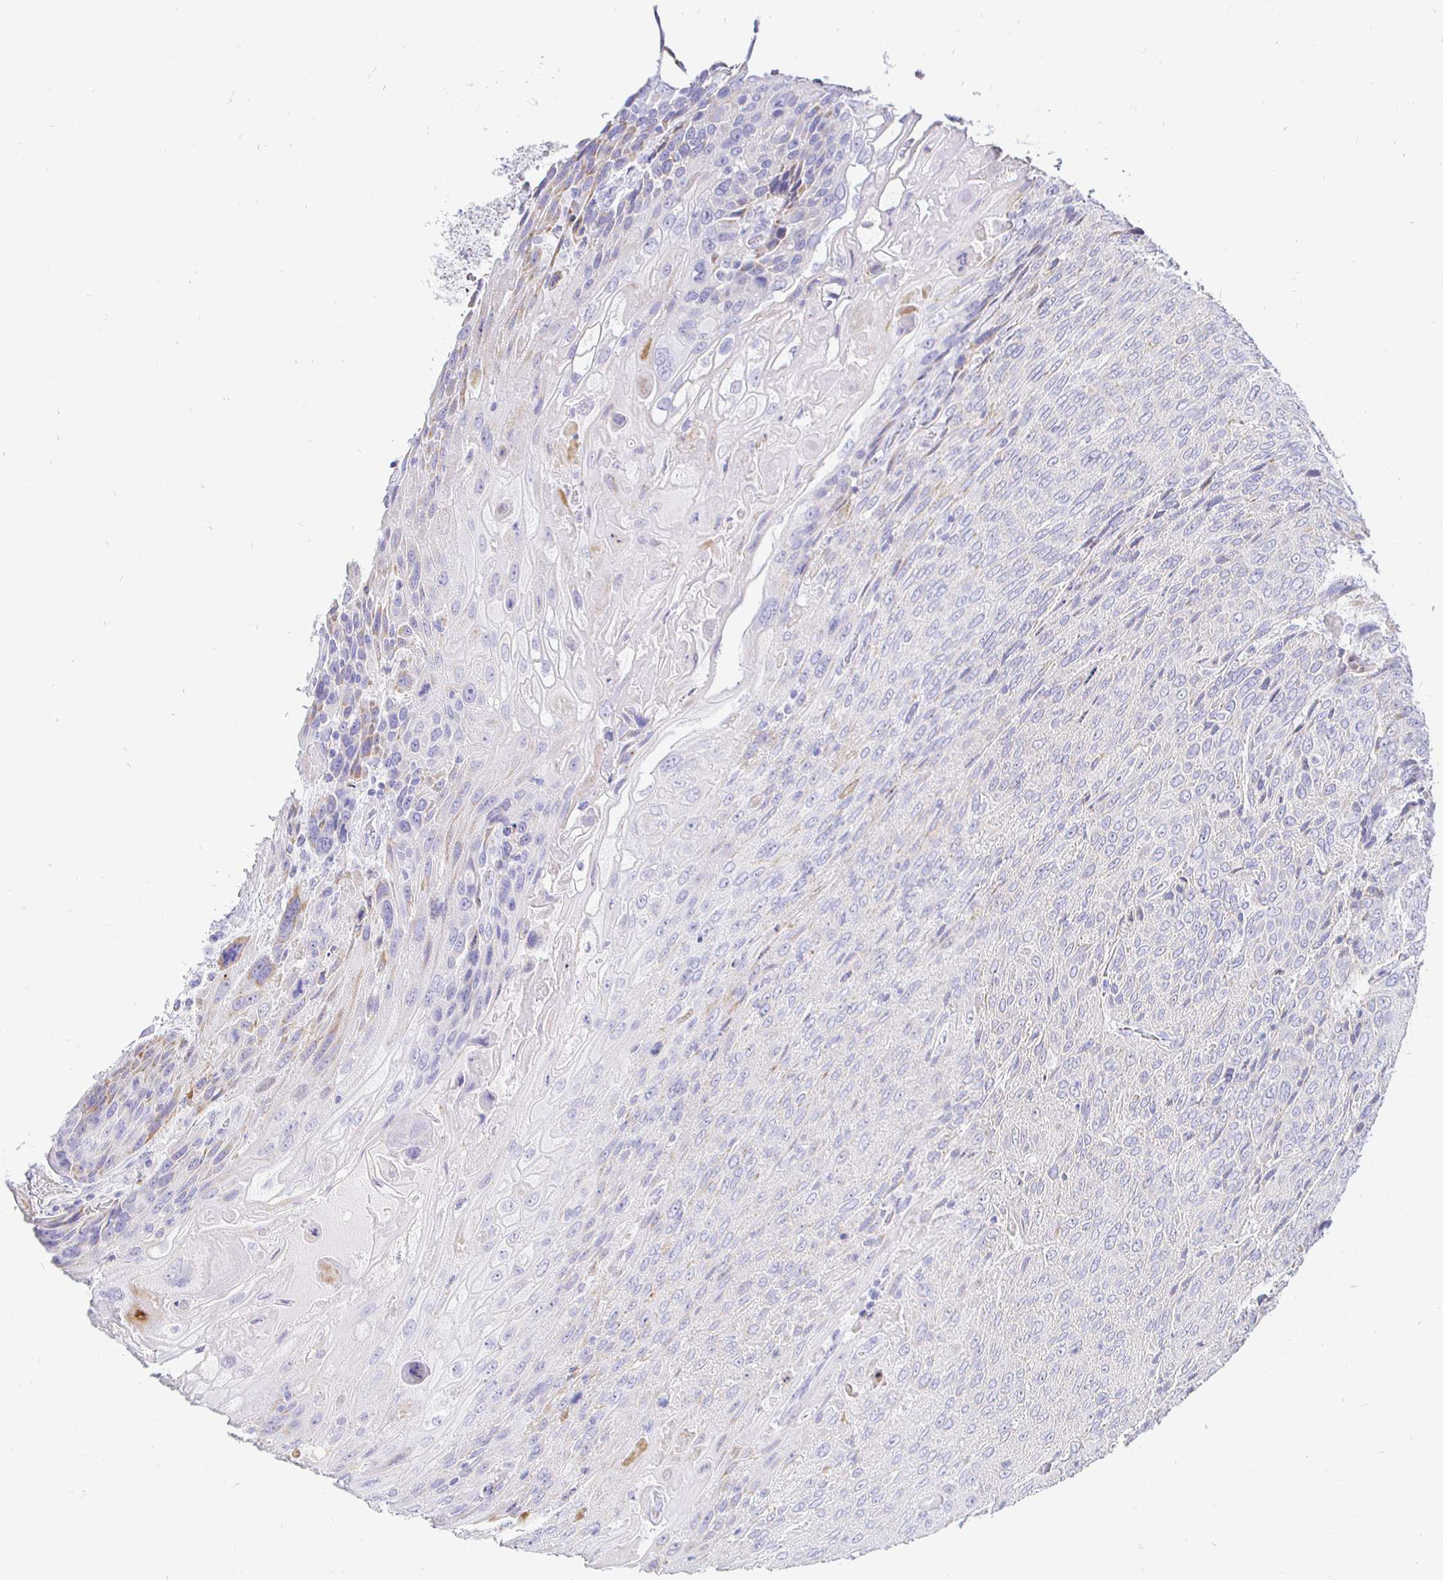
{"staining": {"intensity": "negative", "quantity": "none", "location": "none"}, "tissue": "urothelial cancer", "cell_type": "Tumor cells", "image_type": "cancer", "snomed": [{"axis": "morphology", "description": "Urothelial carcinoma, High grade"}, {"axis": "topography", "description": "Urinary bladder"}], "caption": "There is no significant staining in tumor cells of high-grade urothelial carcinoma.", "gene": "CR2", "patient": {"sex": "female", "age": 70}}